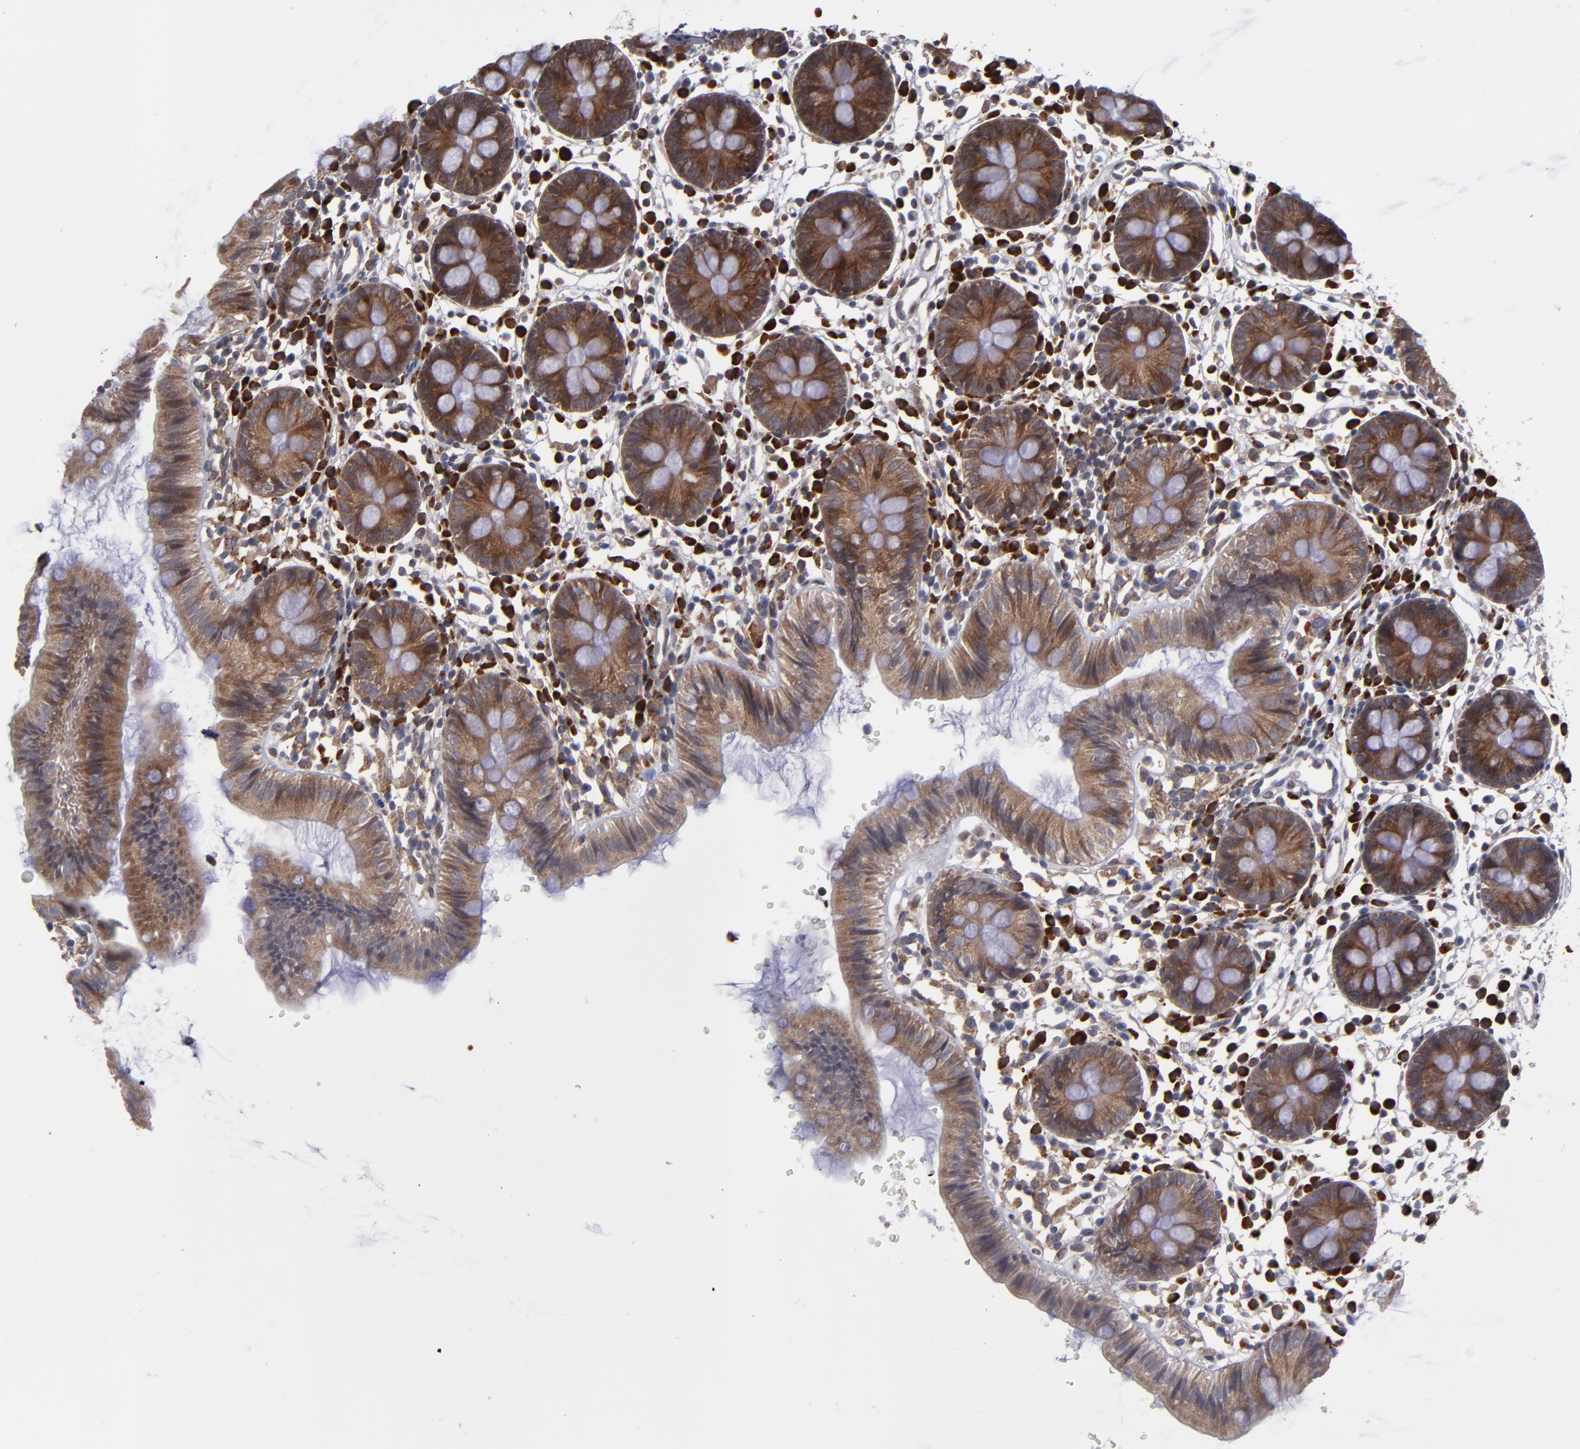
{"staining": {"intensity": "weak", "quantity": "<25%", "location": "cytoplasmic/membranous"}, "tissue": "colon", "cell_type": "Endothelial cells", "image_type": "normal", "snomed": [{"axis": "morphology", "description": "Normal tissue, NOS"}, {"axis": "topography", "description": "Colon"}], "caption": "Immunohistochemistry of benign human colon exhibits no positivity in endothelial cells.", "gene": "SND1", "patient": {"sex": "male", "age": 14}}